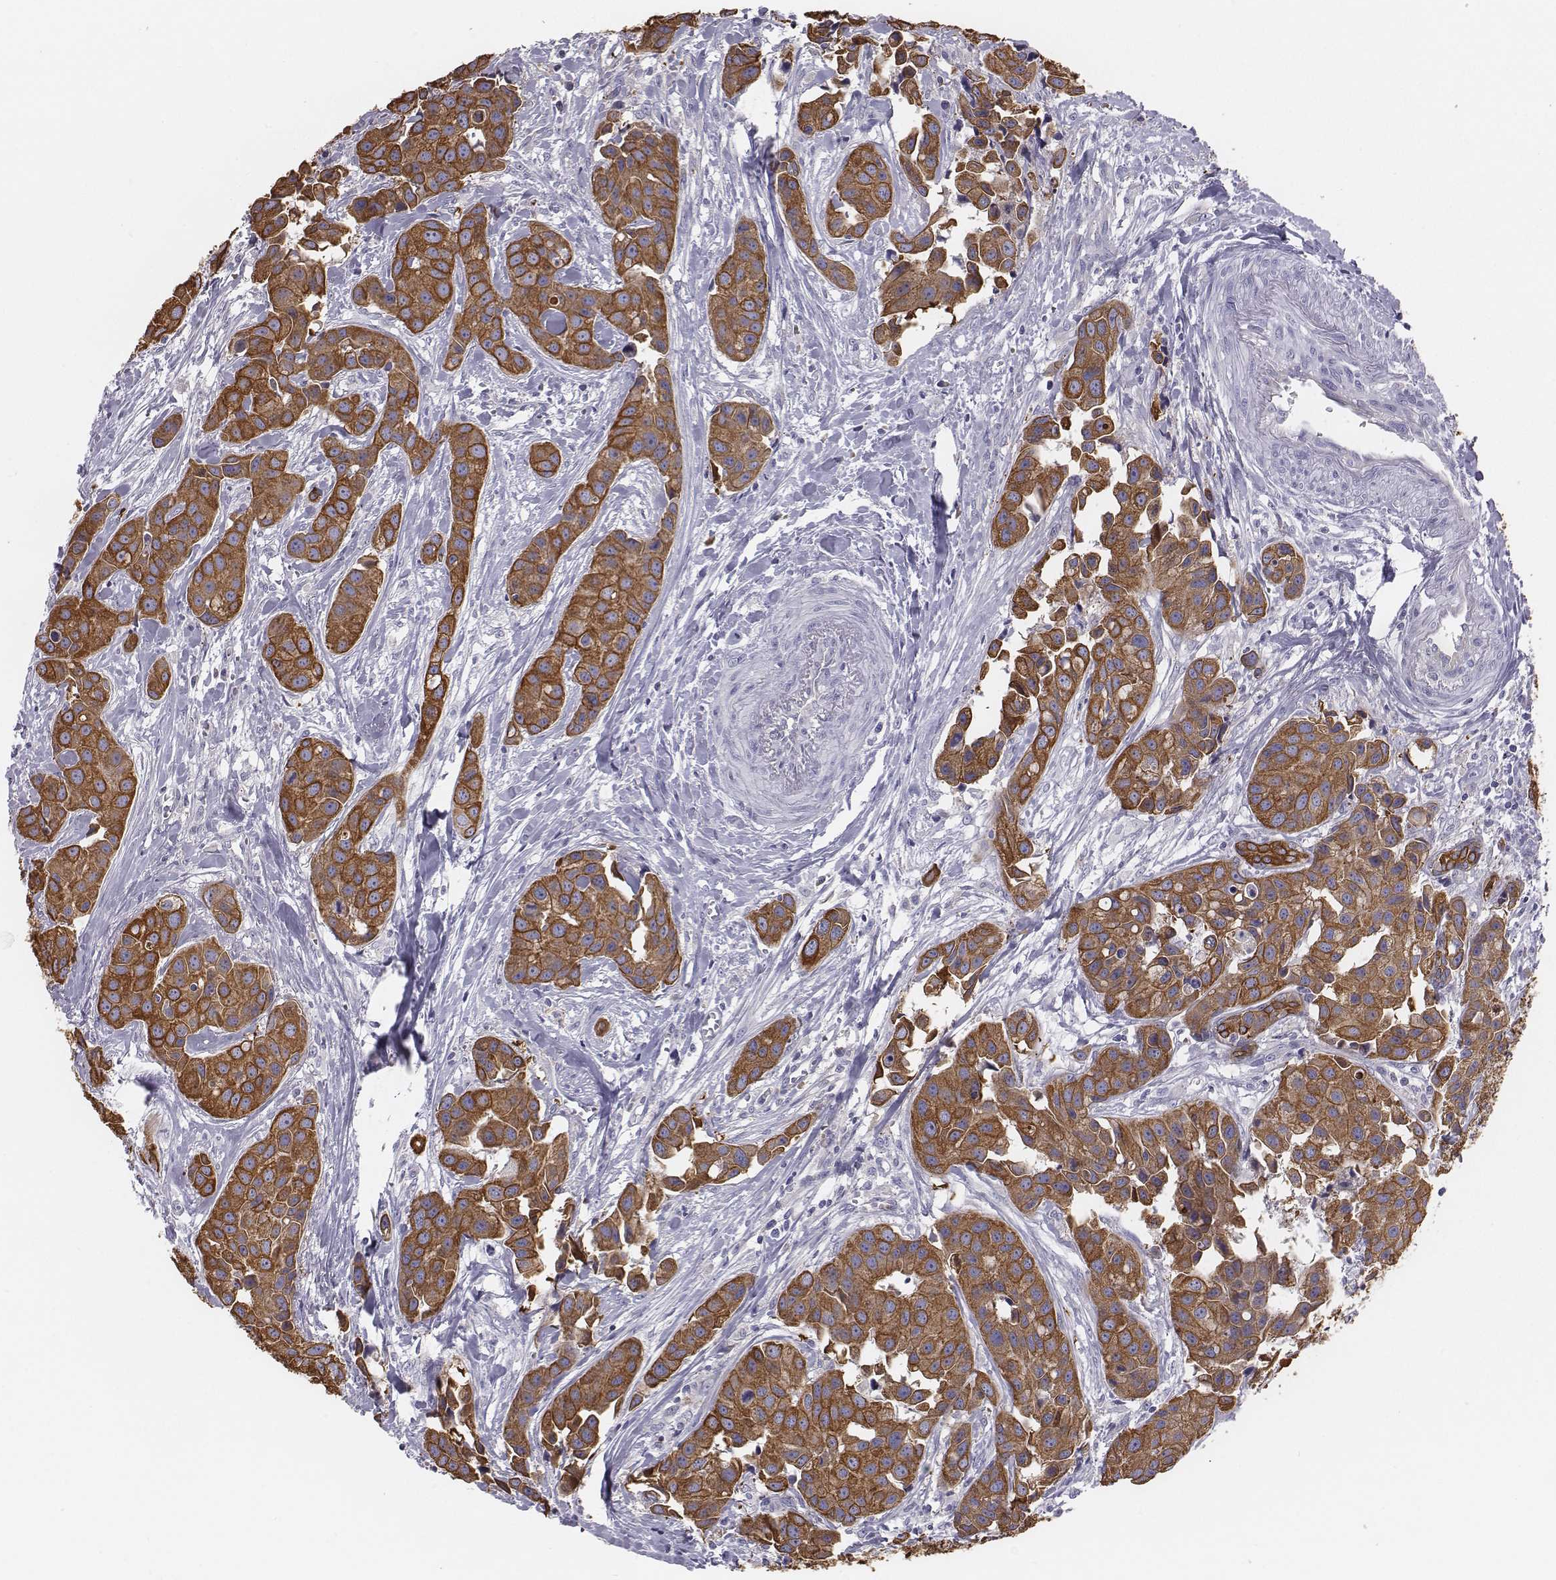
{"staining": {"intensity": "strong", "quantity": ">75%", "location": "cytoplasmic/membranous"}, "tissue": "head and neck cancer", "cell_type": "Tumor cells", "image_type": "cancer", "snomed": [{"axis": "morphology", "description": "Adenocarcinoma, NOS"}, {"axis": "topography", "description": "Head-Neck"}], "caption": "Tumor cells display strong cytoplasmic/membranous expression in about >75% of cells in head and neck adenocarcinoma. (DAB (3,3'-diaminobenzidine) IHC, brown staining for protein, blue staining for nuclei).", "gene": "CHST14", "patient": {"sex": "male", "age": 76}}